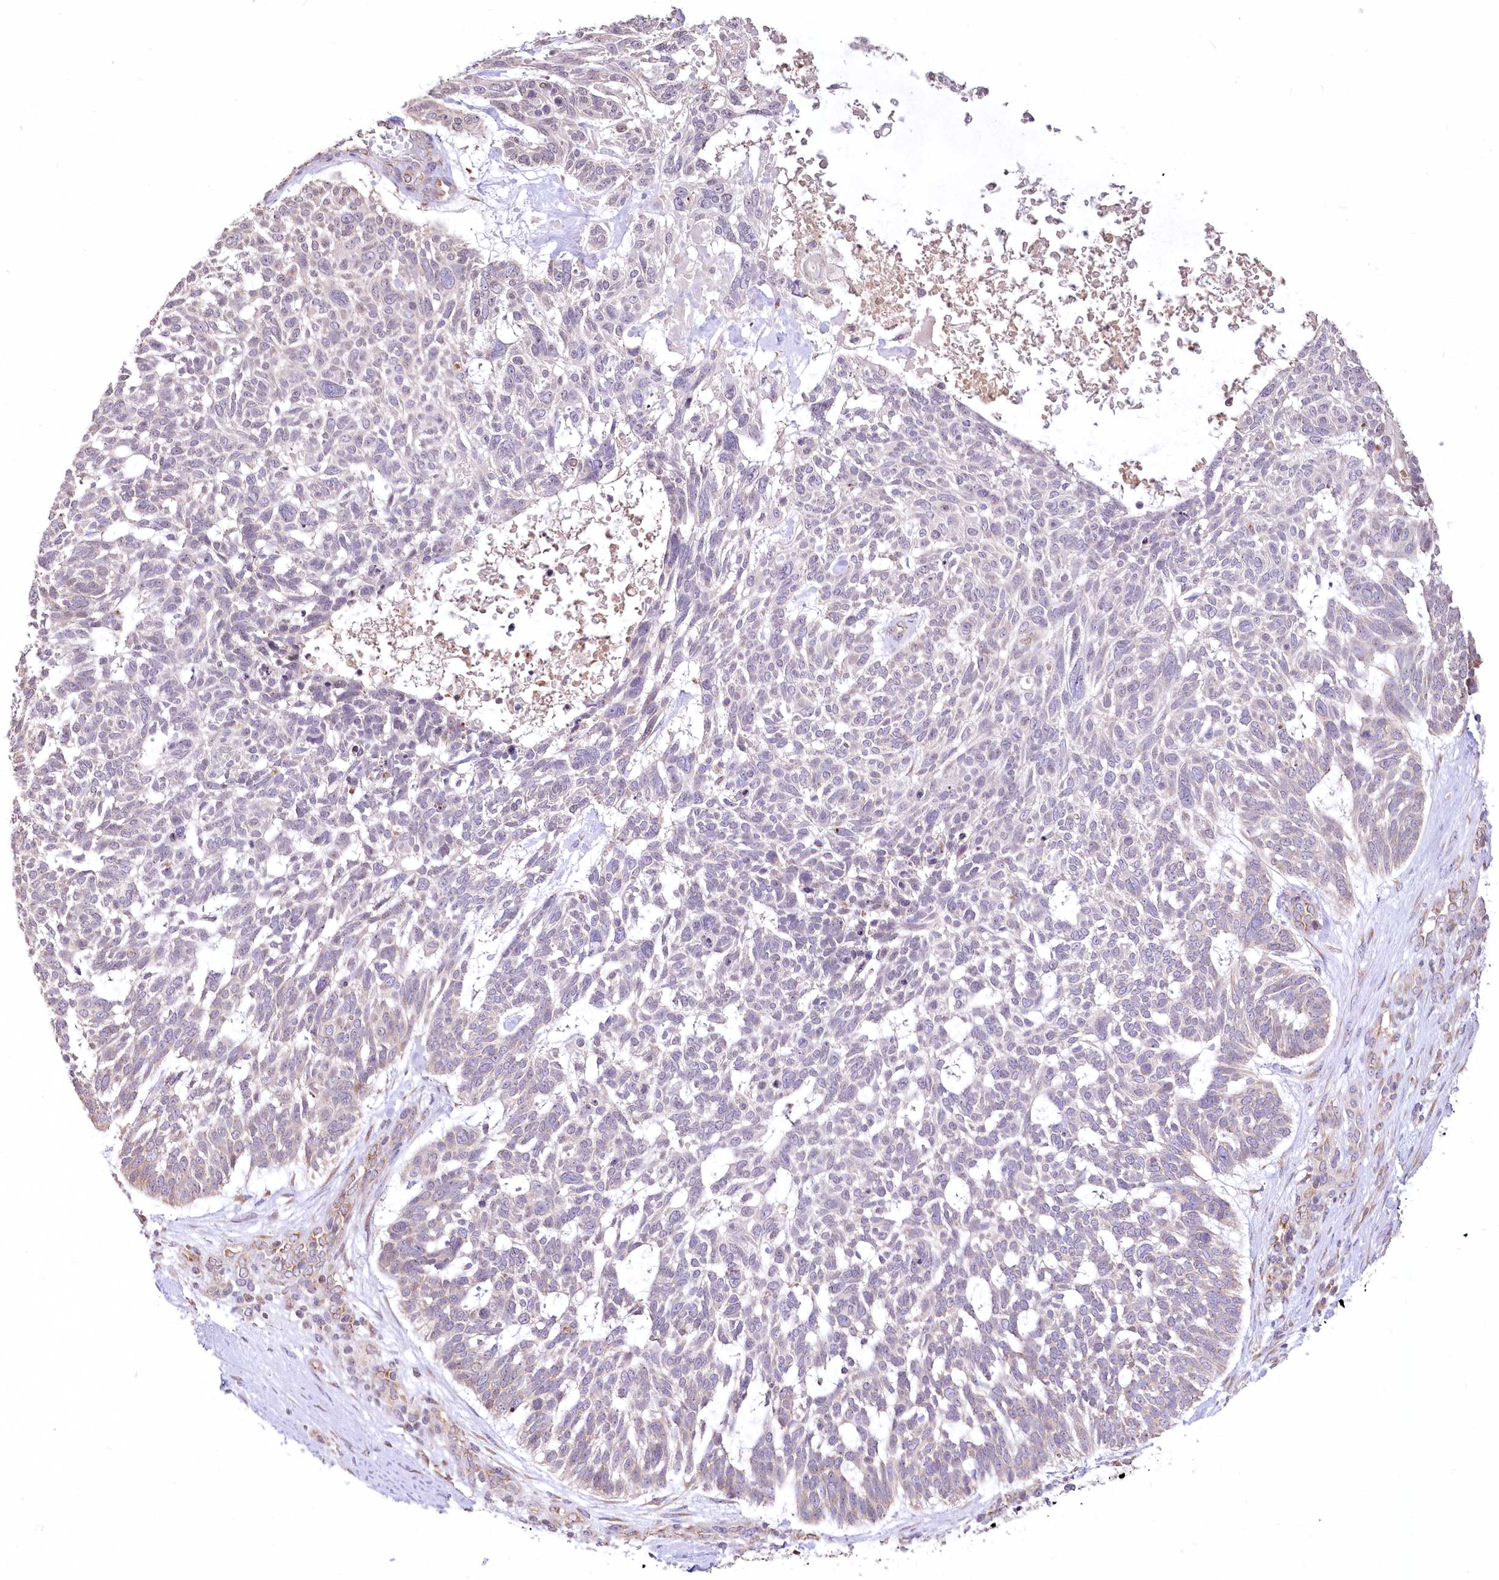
{"staining": {"intensity": "negative", "quantity": "none", "location": "none"}, "tissue": "skin cancer", "cell_type": "Tumor cells", "image_type": "cancer", "snomed": [{"axis": "morphology", "description": "Basal cell carcinoma"}, {"axis": "topography", "description": "Skin"}], "caption": "This is an IHC micrograph of human skin cancer. There is no staining in tumor cells.", "gene": "STT3B", "patient": {"sex": "male", "age": 88}}